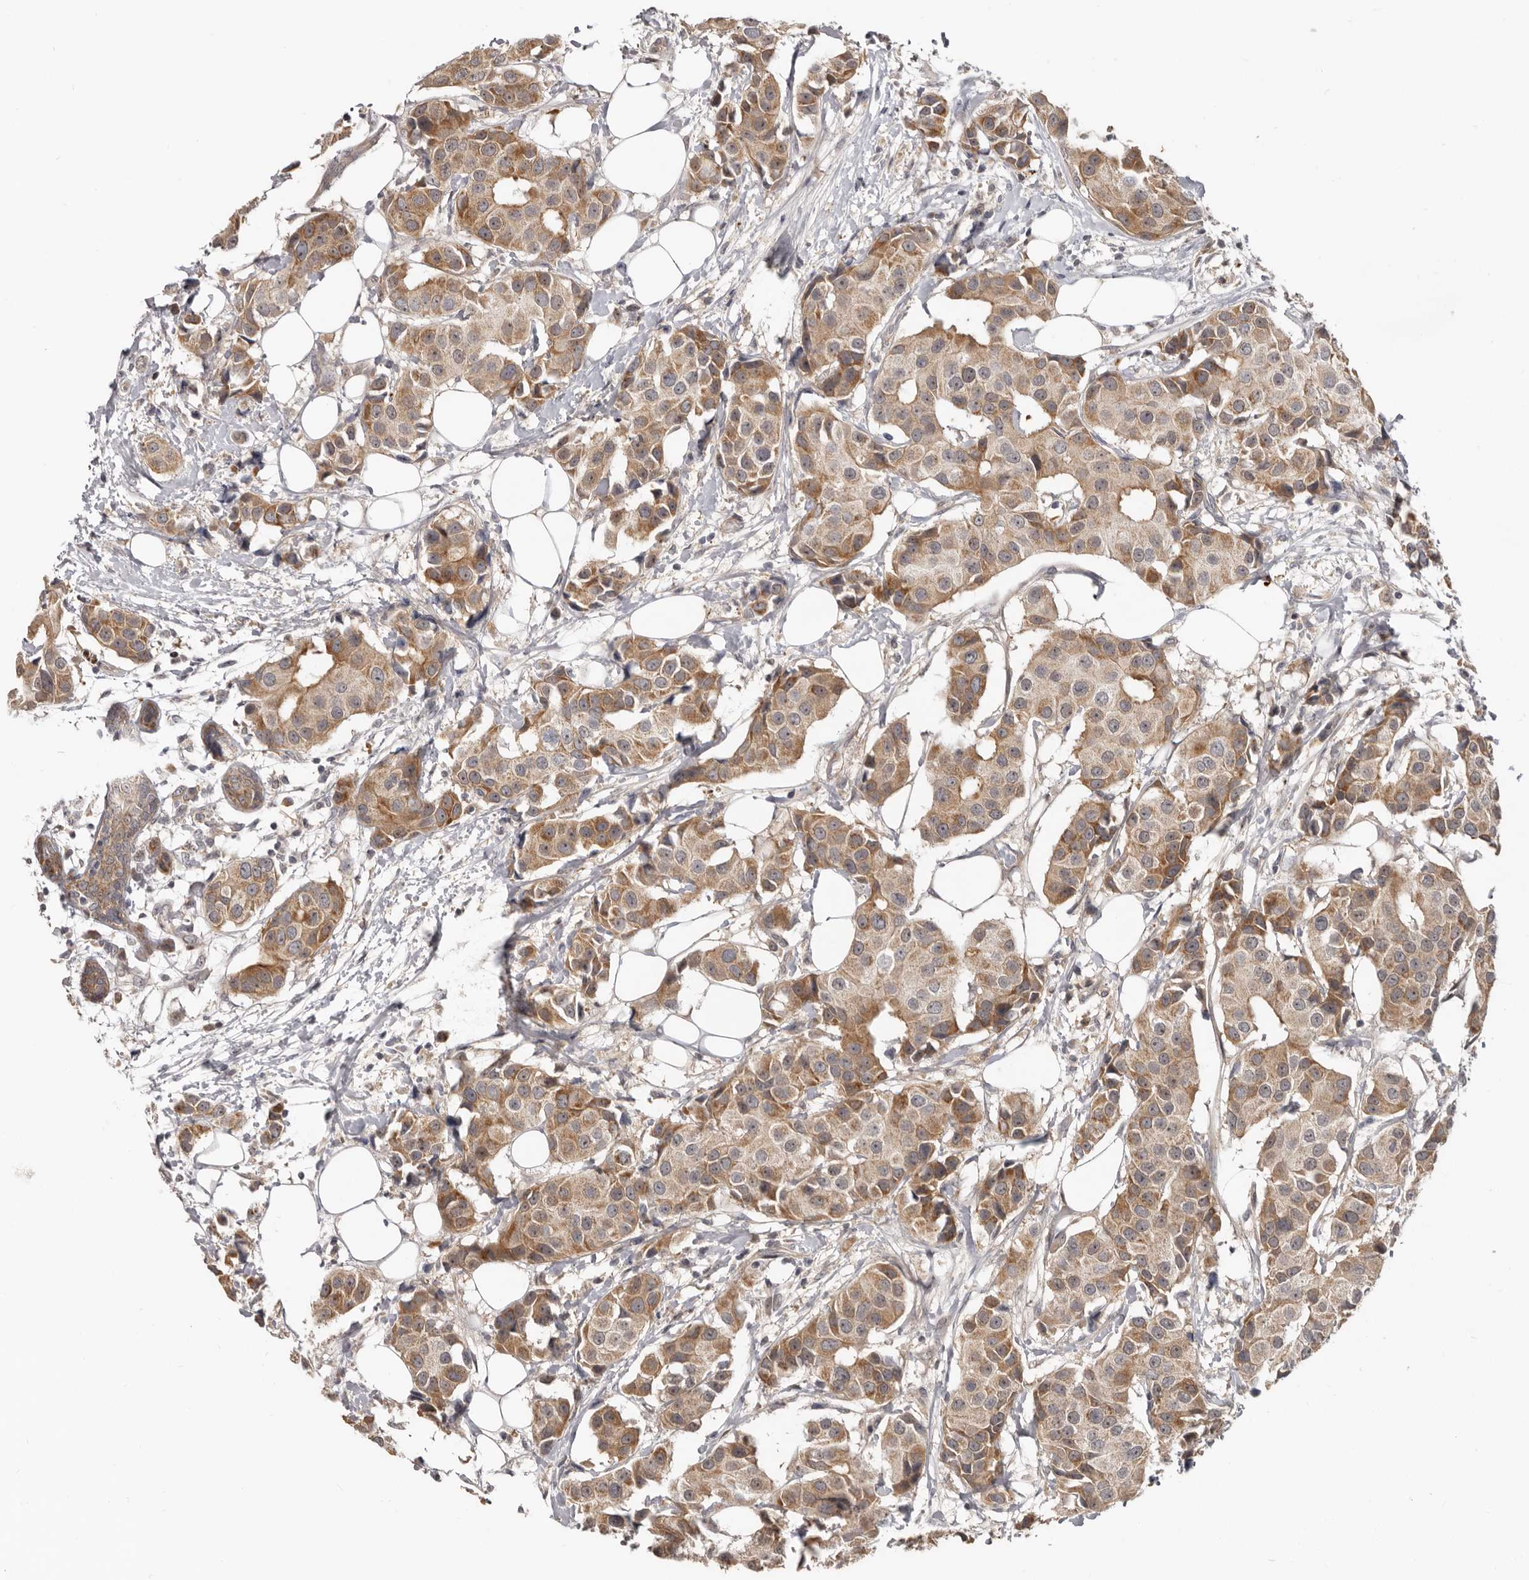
{"staining": {"intensity": "moderate", "quantity": ">75%", "location": "cytoplasmic/membranous"}, "tissue": "breast cancer", "cell_type": "Tumor cells", "image_type": "cancer", "snomed": [{"axis": "morphology", "description": "Normal tissue, NOS"}, {"axis": "morphology", "description": "Duct carcinoma"}, {"axis": "topography", "description": "Breast"}], "caption": "A brown stain shows moderate cytoplasmic/membranous expression of a protein in breast cancer (intraductal carcinoma) tumor cells. The protein is stained brown, and the nuclei are stained in blue (DAB (3,3'-diaminobenzidine) IHC with brightfield microscopy, high magnification).", "gene": "BAD", "patient": {"sex": "female", "age": 39}}